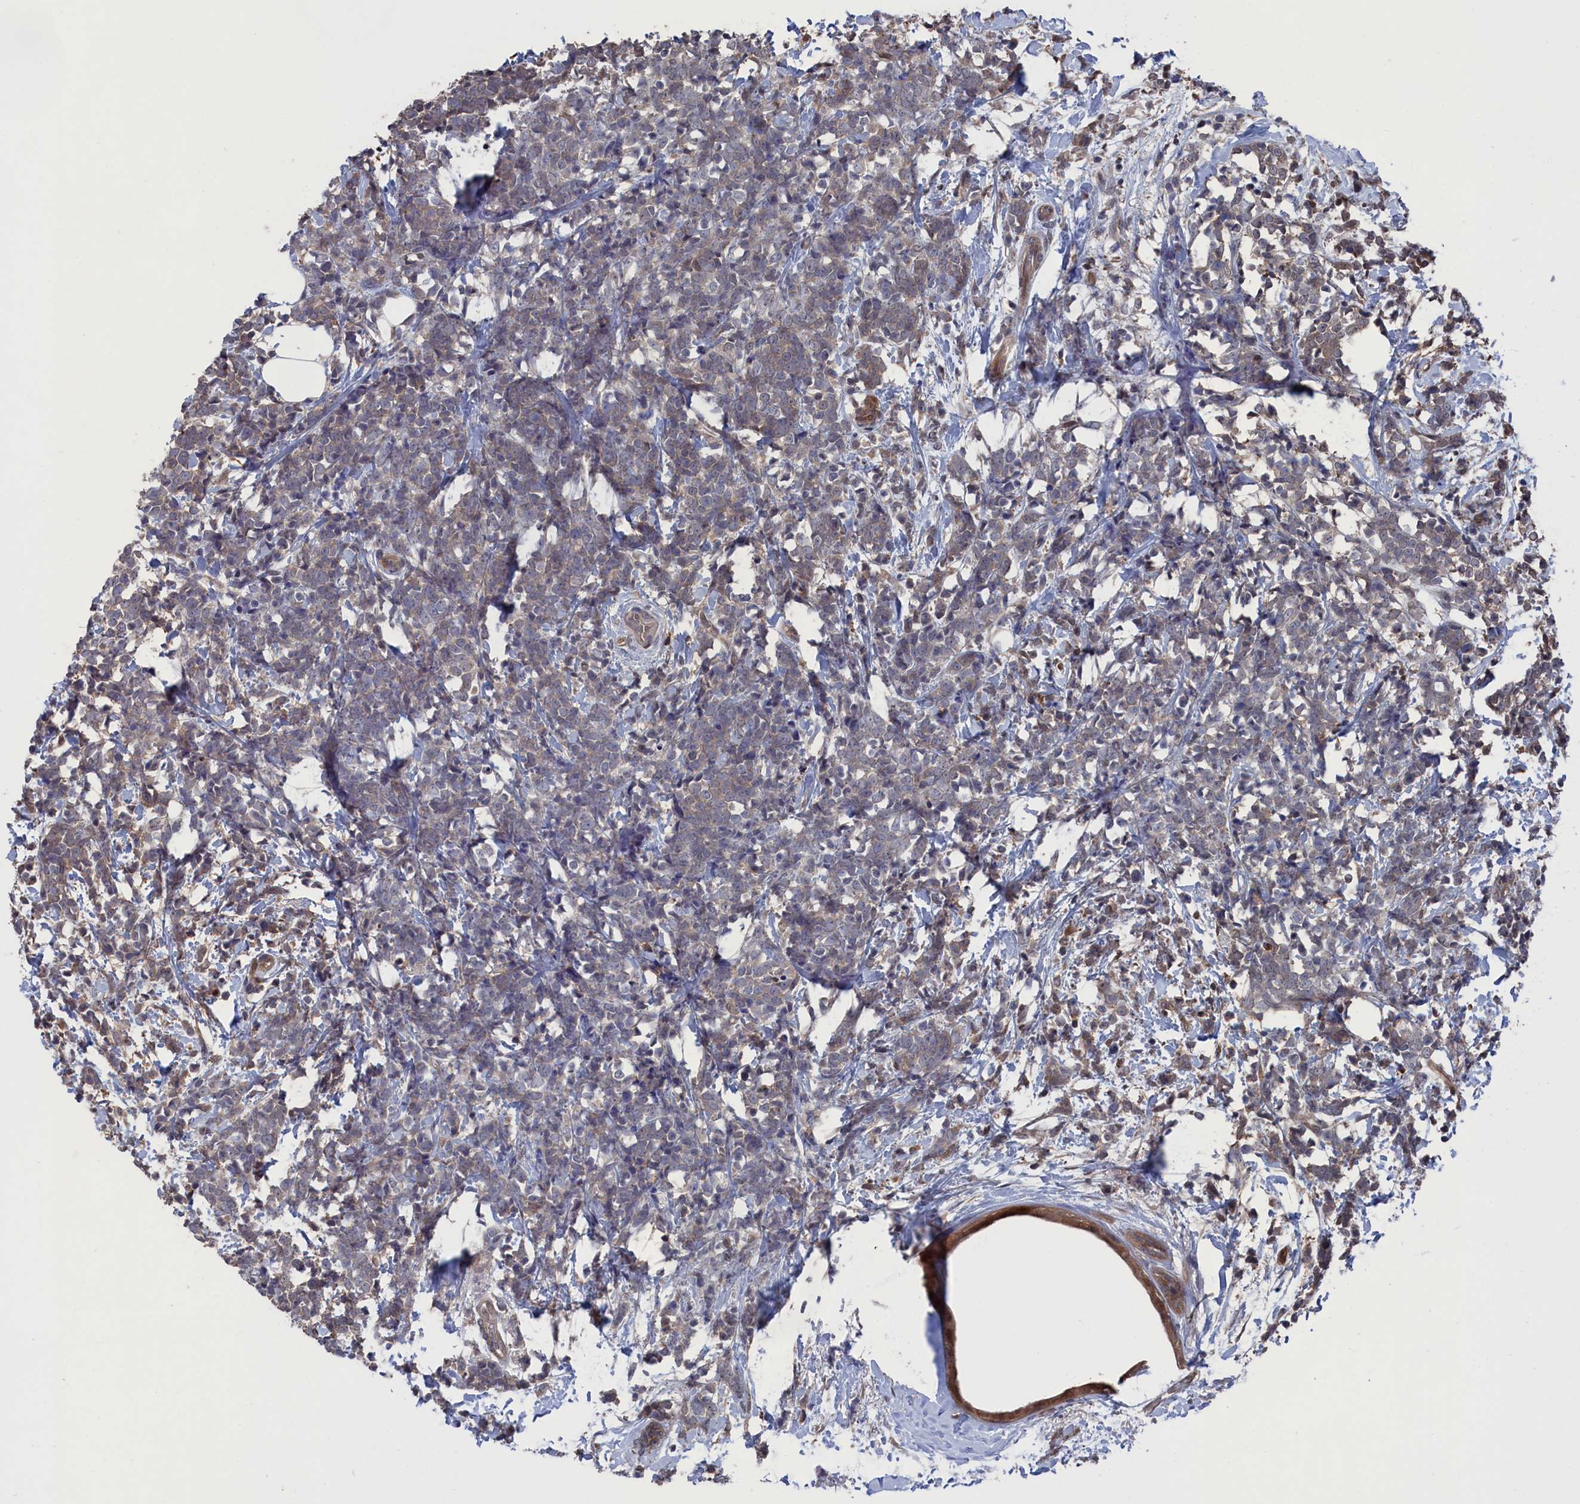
{"staining": {"intensity": "weak", "quantity": "25%-75%", "location": "cytoplasmic/membranous"}, "tissue": "breast cancer", "cell_type": "Tumor cells", "image_type": "cancer", "snomed": [{"axis": "morphology", "description": "Lobular carcinoma"}, {"axis": "topography", "description": "Breast"}], "caption": "Weak cytoplasmic/membranous positivity is present in approximately 25%-75% of tumor cells in breast cancer.", "gene": "NUTF2", "patient": {"sex": "female", "age": 58}}